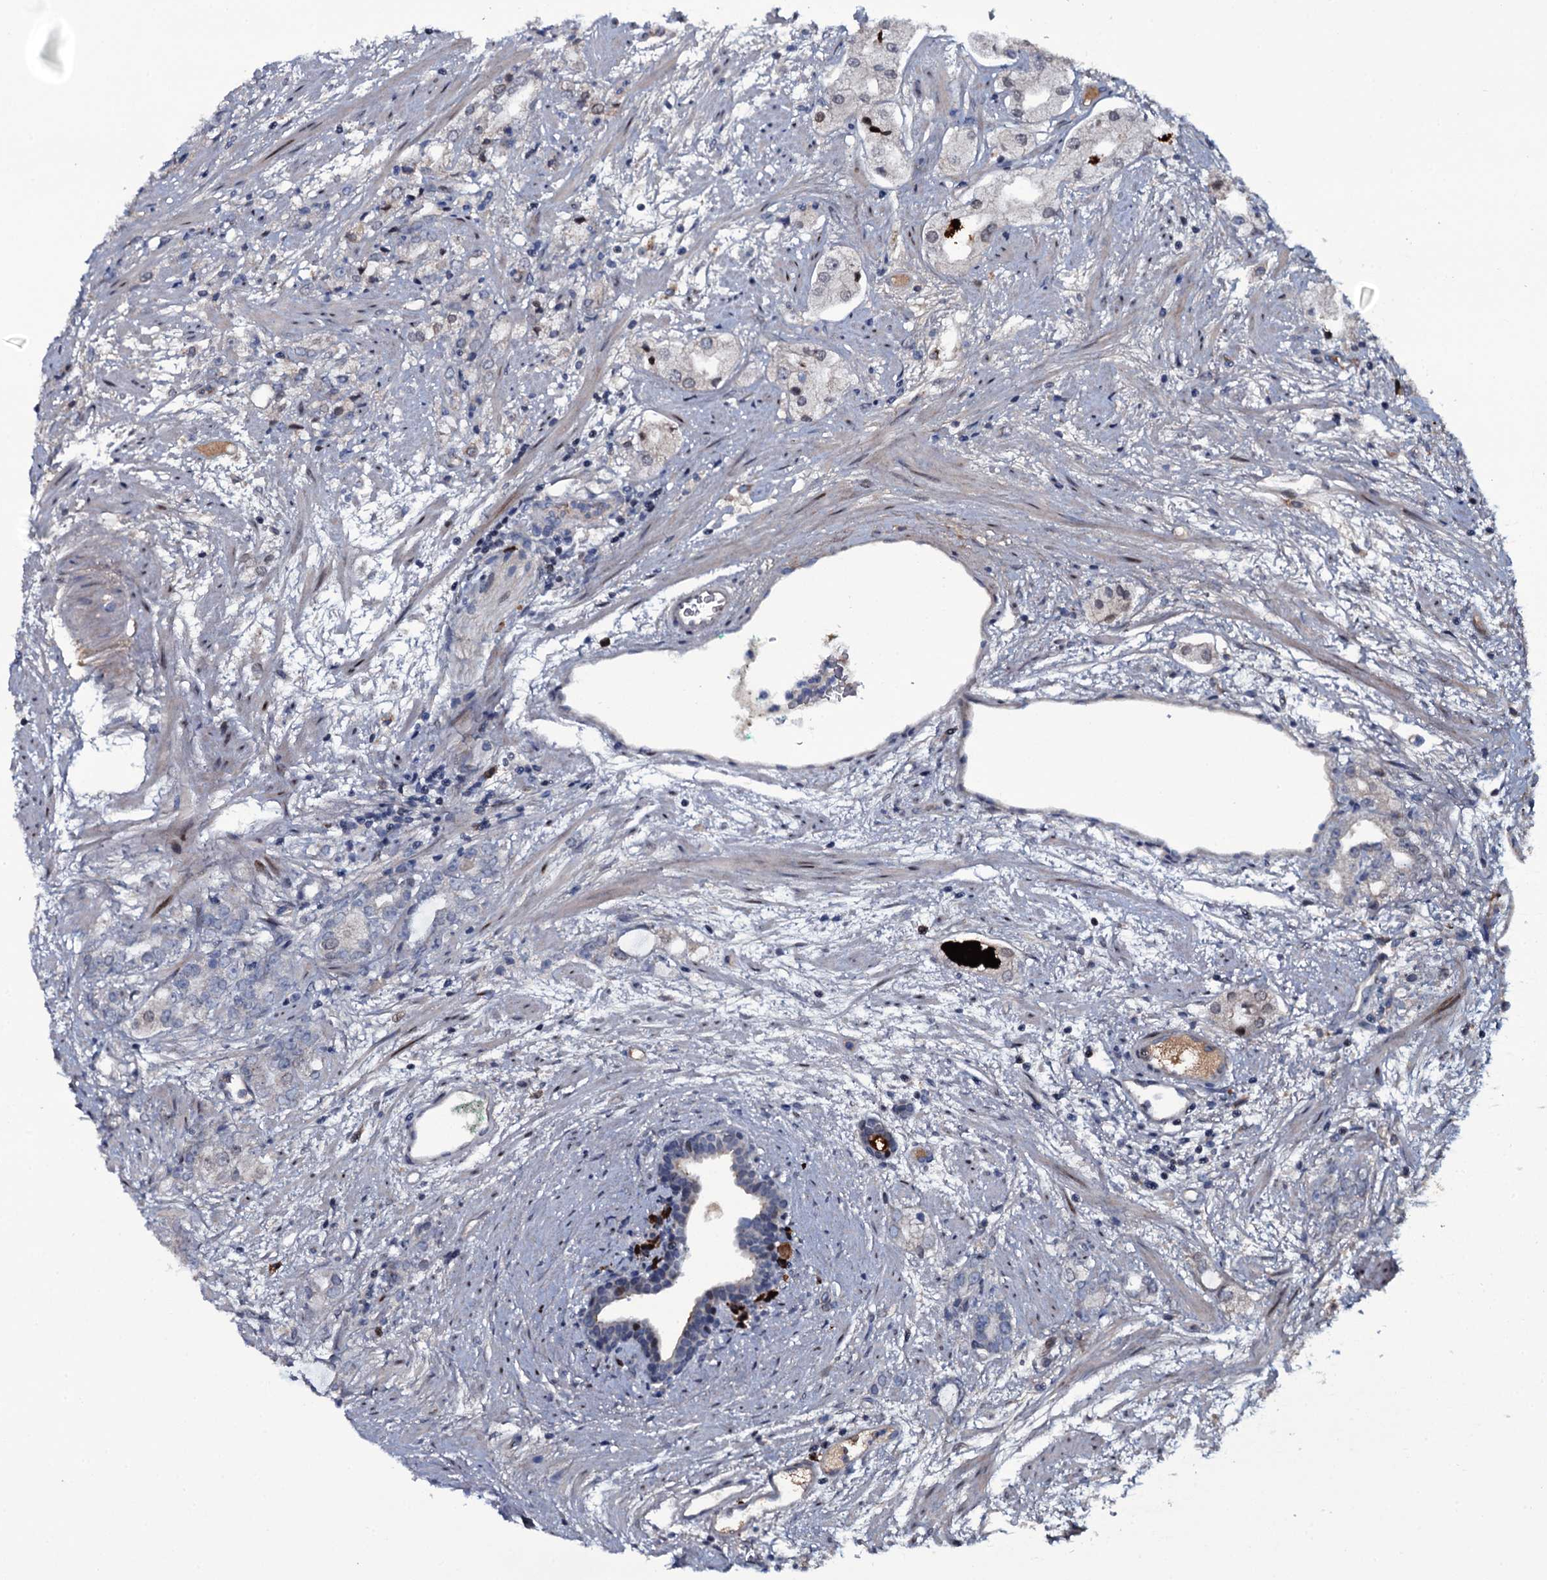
{"staining": {"intensity": "weak", "quantity": "<25%", "location": "nuclear"}, "tissue": "prostate cancer", "cell_type": "Tumor cells", "image_type": "cancer", "snomed": [{"axis": "morphology", "description": "Adenocarcinoma, High grade"}, {"axis": "topography", "description": "Prostate"}], "caption": "High magnification brightfield microscopy of adenocarcinoma (high-grade) (prostate) stained with DAB (brown) and counterstained with hematoxylin (blue): tumor cells show no significant positivity.", "gene": "LYG2", "patient": {"sex": "male", "age": 64}}